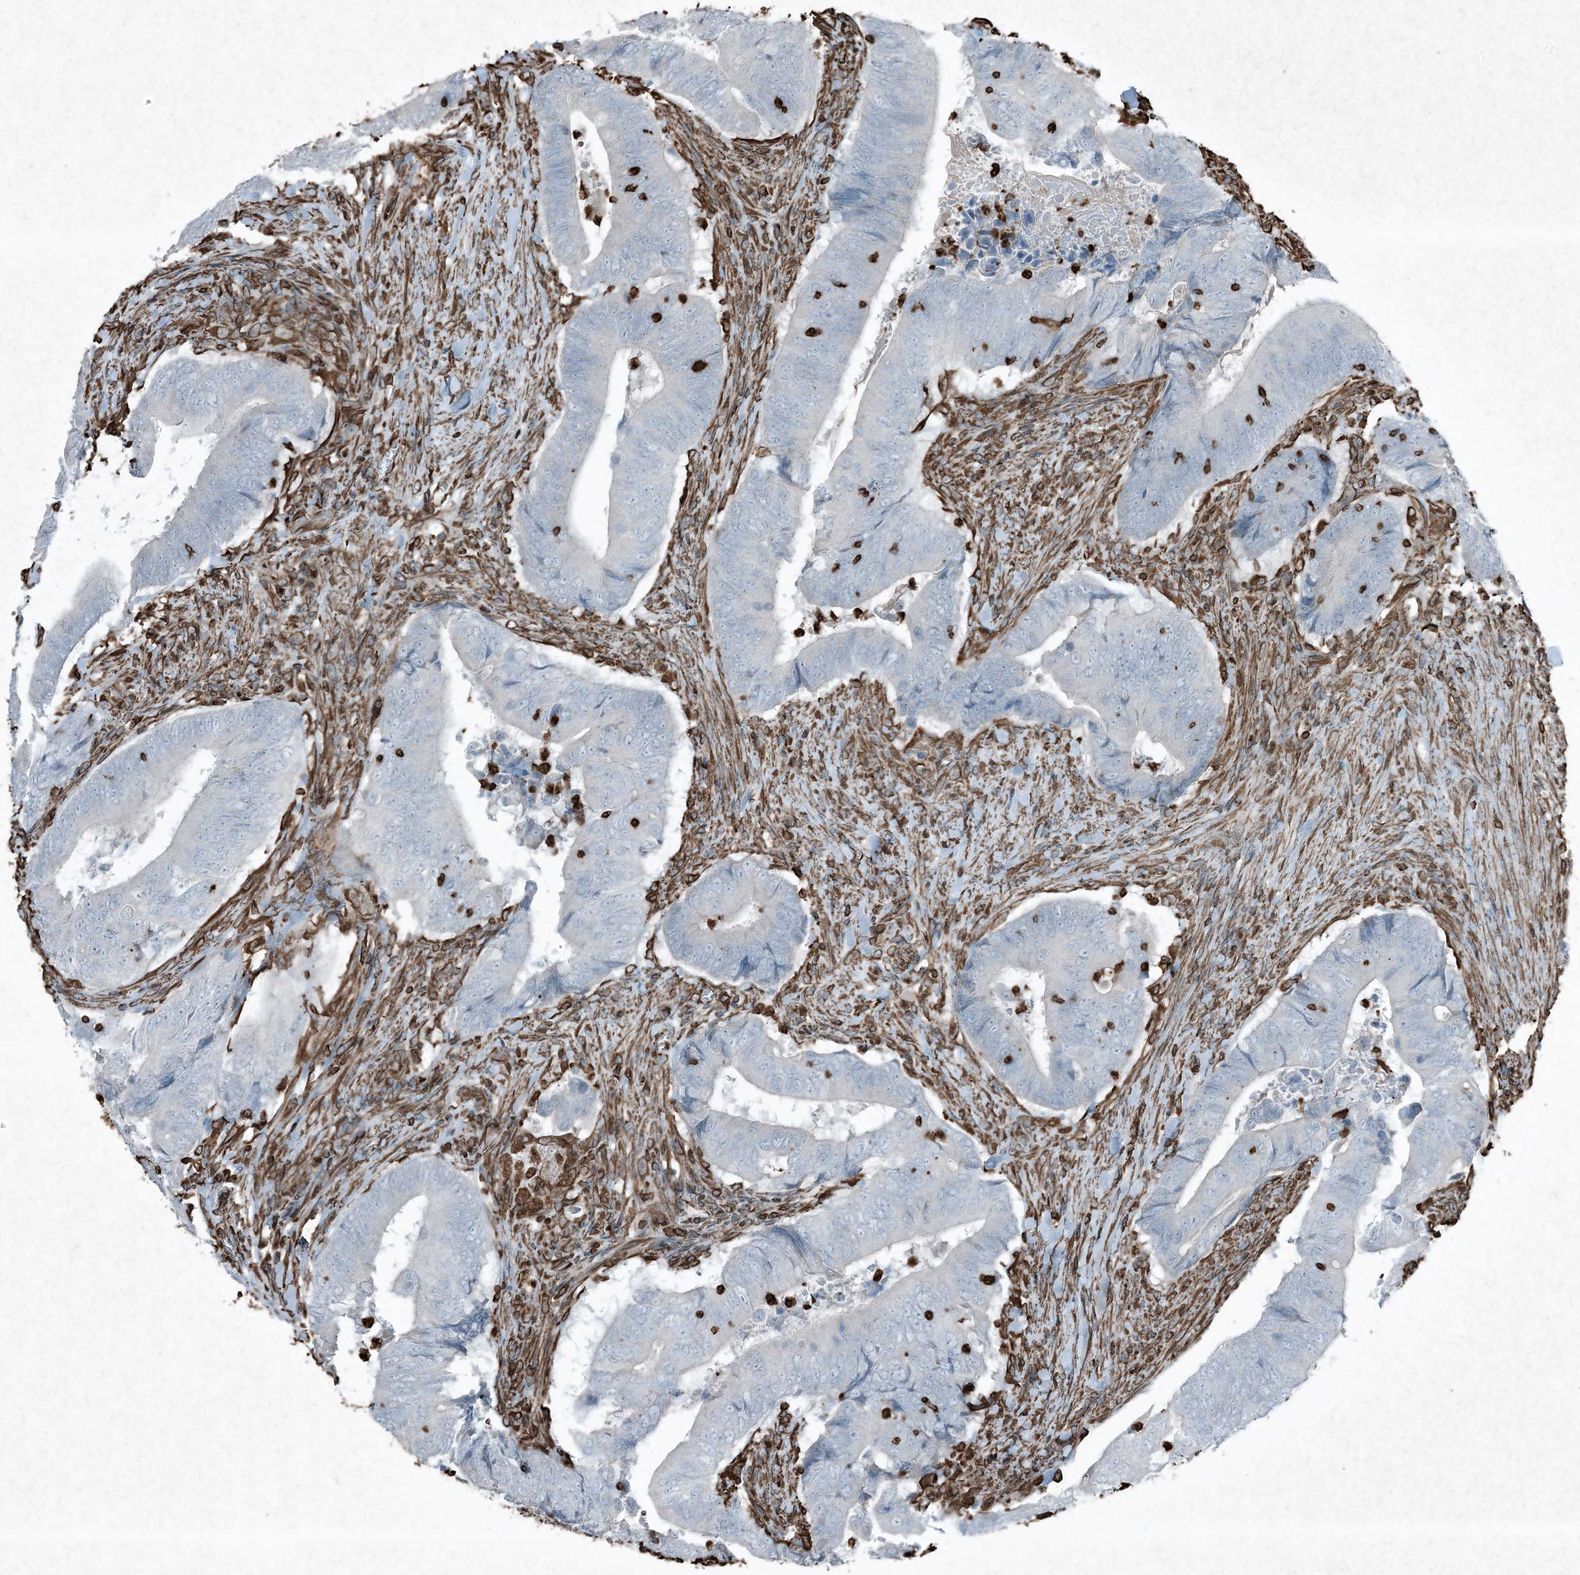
{"staining": {"intensity": "negative", "quantity": "none", "location": "none"}, "tissue": "colorectal cancer", "cell_type": "Tumor cells", "image_type": "cancer", "snomed": [{"axis": "morphology", "description": "Normal tissue, NOS"}, {"axis": "morphology", "description": "Adenocarcinoma, NOS"}, {"axis": "topography", "description": "Colon"}], "caption": "This photomicrograph is of colorectal cancer stained with immunohistochemistry (IHC) to label a protein in brown with the nuclei are counter-stained blue. There is no expression in tumor cells.", "gene": "RYK", "patient": {"sex": "male", "age": 56}}